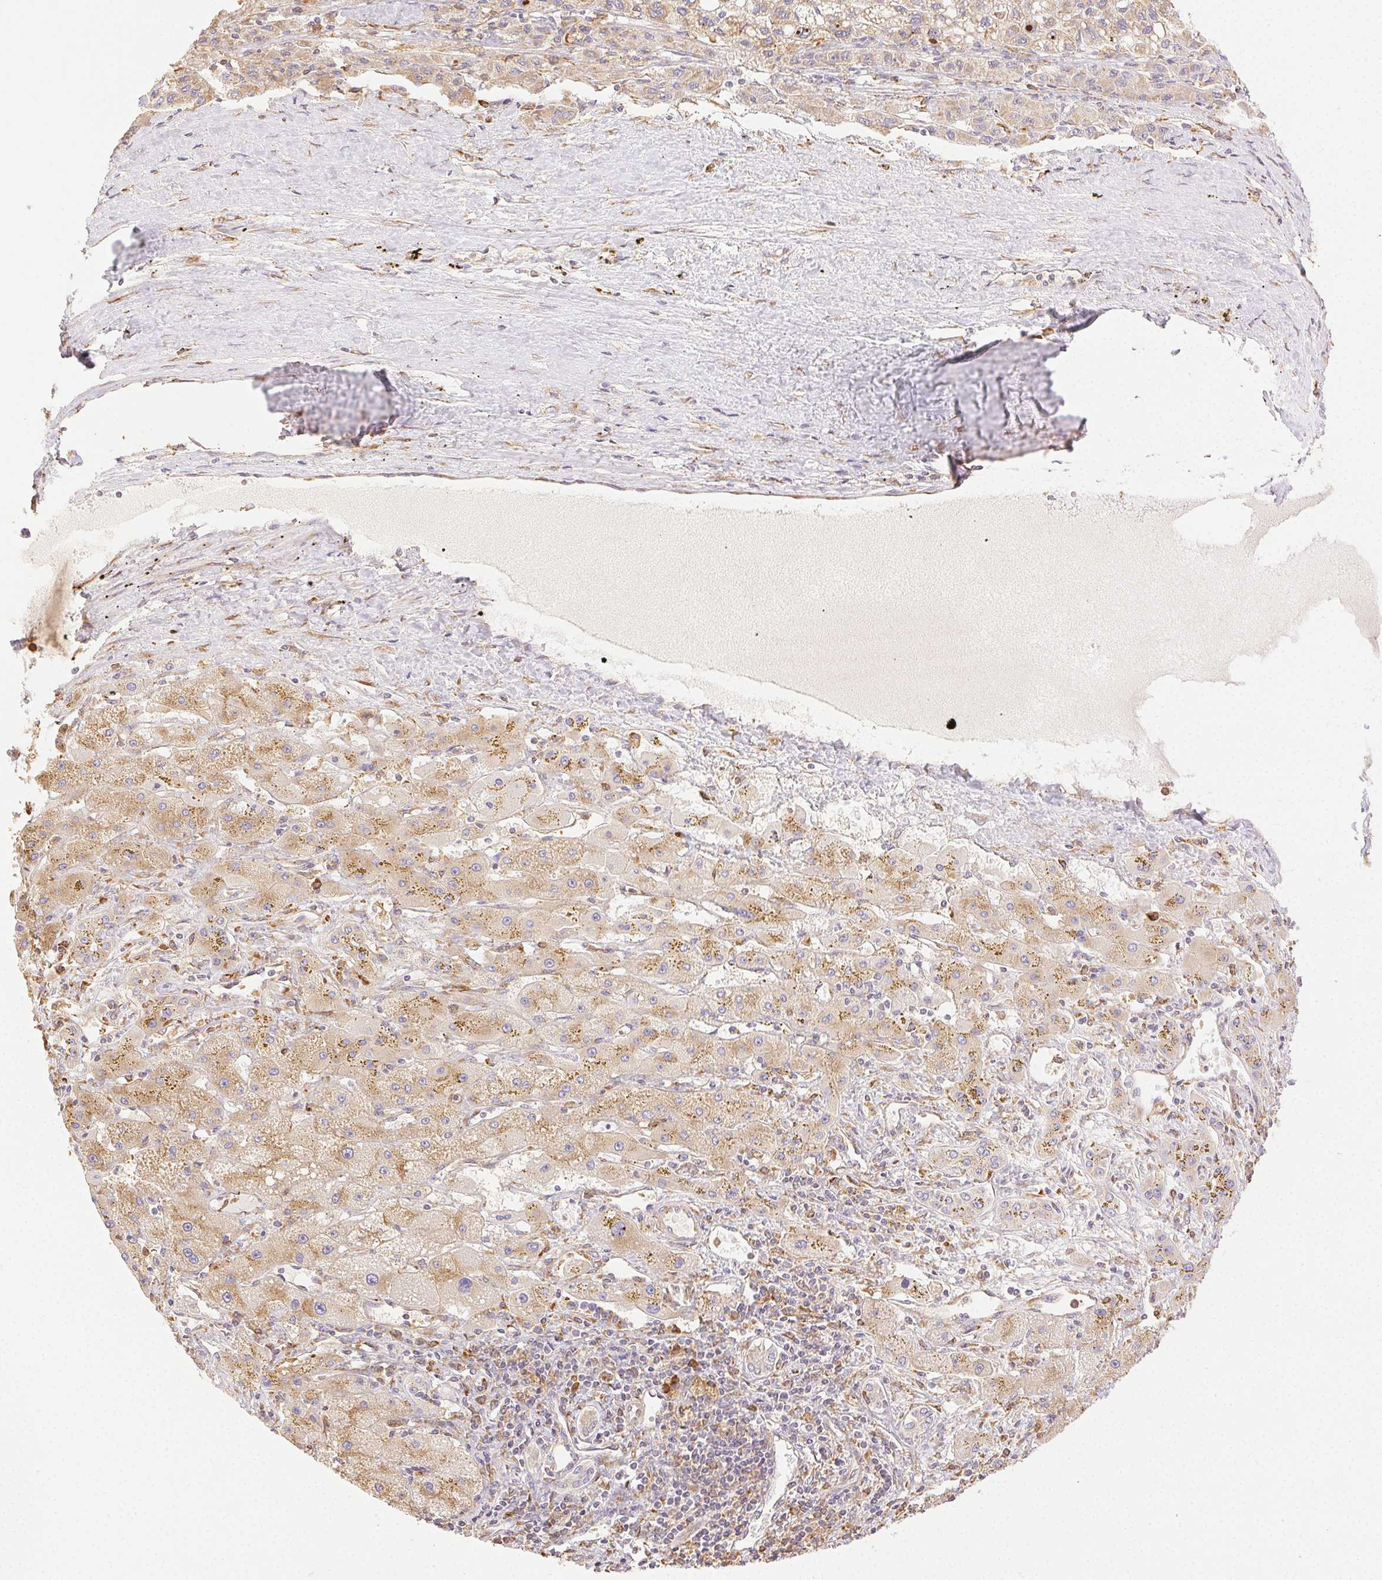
{"staining": {"intensity": "weak", "quantity": ">75%", "location": "cytoplasmic/membranous"}, "tissue": "liver cancer", "cell_type": "Tumor cells", "image_type": "cancer", "snomed": [{"axis": "morphology", "description": "Carcinoma, Hepatocellular, NOS"}, {"axis": "topography", "description": "Liver"}], "caption": "Weak cytoplasmic/membranous positivity is appreciated in approximately >75% of tumor cells in liver hepatocellular carcinoma.", "gene": "ENTREP1", "patient": {"sex": "female", "age": 82}}